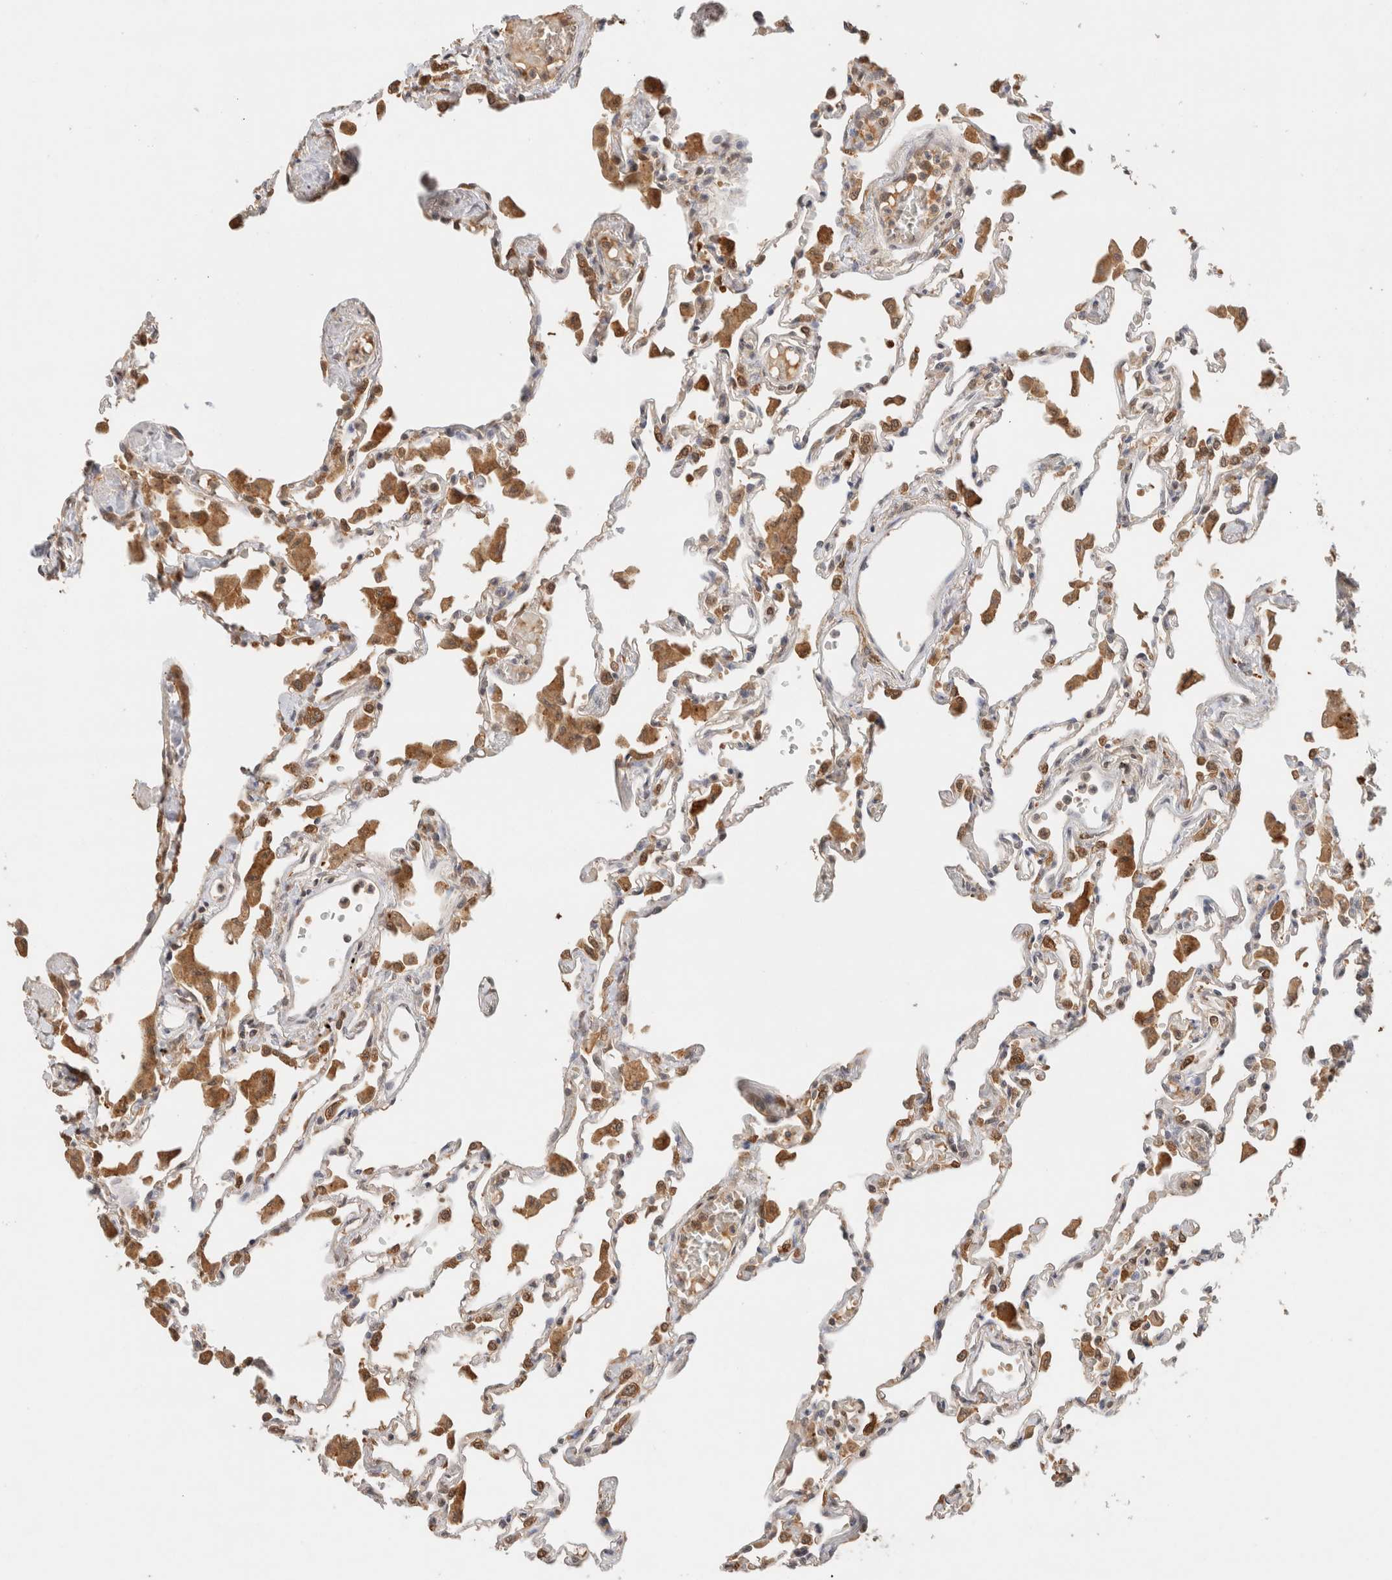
{"staining": {"intensity": "moderate", "quantity": "<25%", "location": "cytoplasmic/membranous"}, "tissue": "lung", "cell_type": "Alveolar cells", "image_type": "normal", "snomed": [{"axis": "morphology", "description": "Normal tissue, NOS"}, {"axis": "topography", "description": "Bronchus"}, {"axis": "topography", "description": "Lung"}], "caption": "Normal lung was stained to show a protein in brown. There is low levels of moderate cytoplasmic/membranous staining in approximately <25% of alveolar cells. The staining was performed using DAB (3,3'-diaminobenzidine) to visualize the protein expression in brown, while the nuclei were stained in blue with hematoxylin (Magnification: 20x).", "gene": "CA13", "patient": {"sex": "female", "age": 49}}